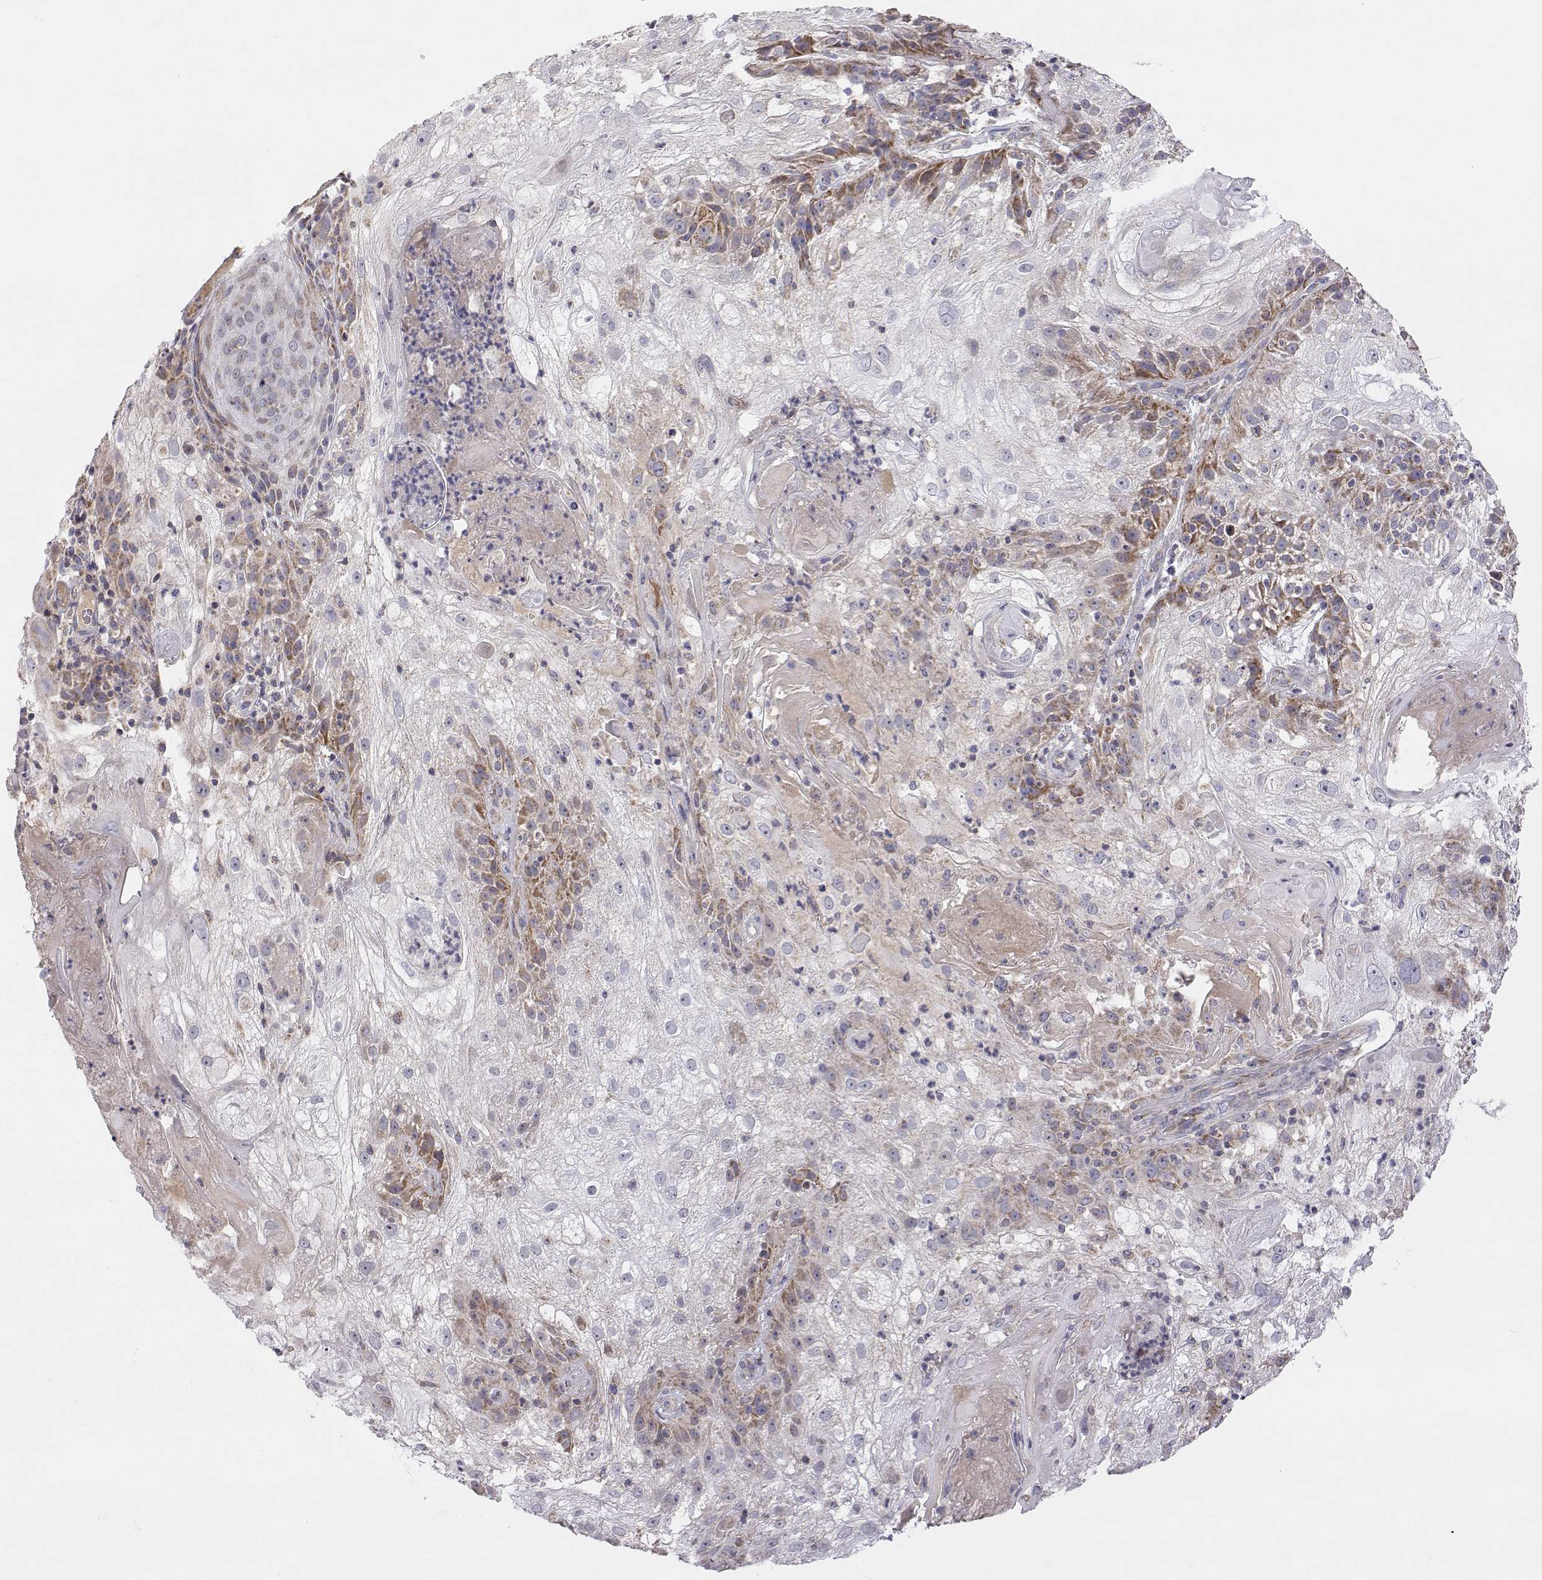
{"staining": {"intensity": "moderate", "quantity": "25%-75%", "location": "cytoplasmic/membranous"}, "tissue": "skin cancer", "cell_type": "Tumor cells", "image_type": "cancer", "snomed": [{"axis": "morphology", "description": "Normal tissue, NOS"}, {"axis": "morphology", "description": "Squamous cell carcinoma, NOS"}, {"axis": "topography", "description": "Skin"}], "caption": "Immunohistochemical staining of skin cancer (squamous cell carcinoma) demonstrates medium levels of moderate cytoplasmic/membranous expression in about 25%-75% of tumor cells. Immunohistochemistry (ihc) stains the protein in brown and the nuclei are stained blue.", "gene": "MRPL3", "patient": {"sex": "female", "age": 83}}